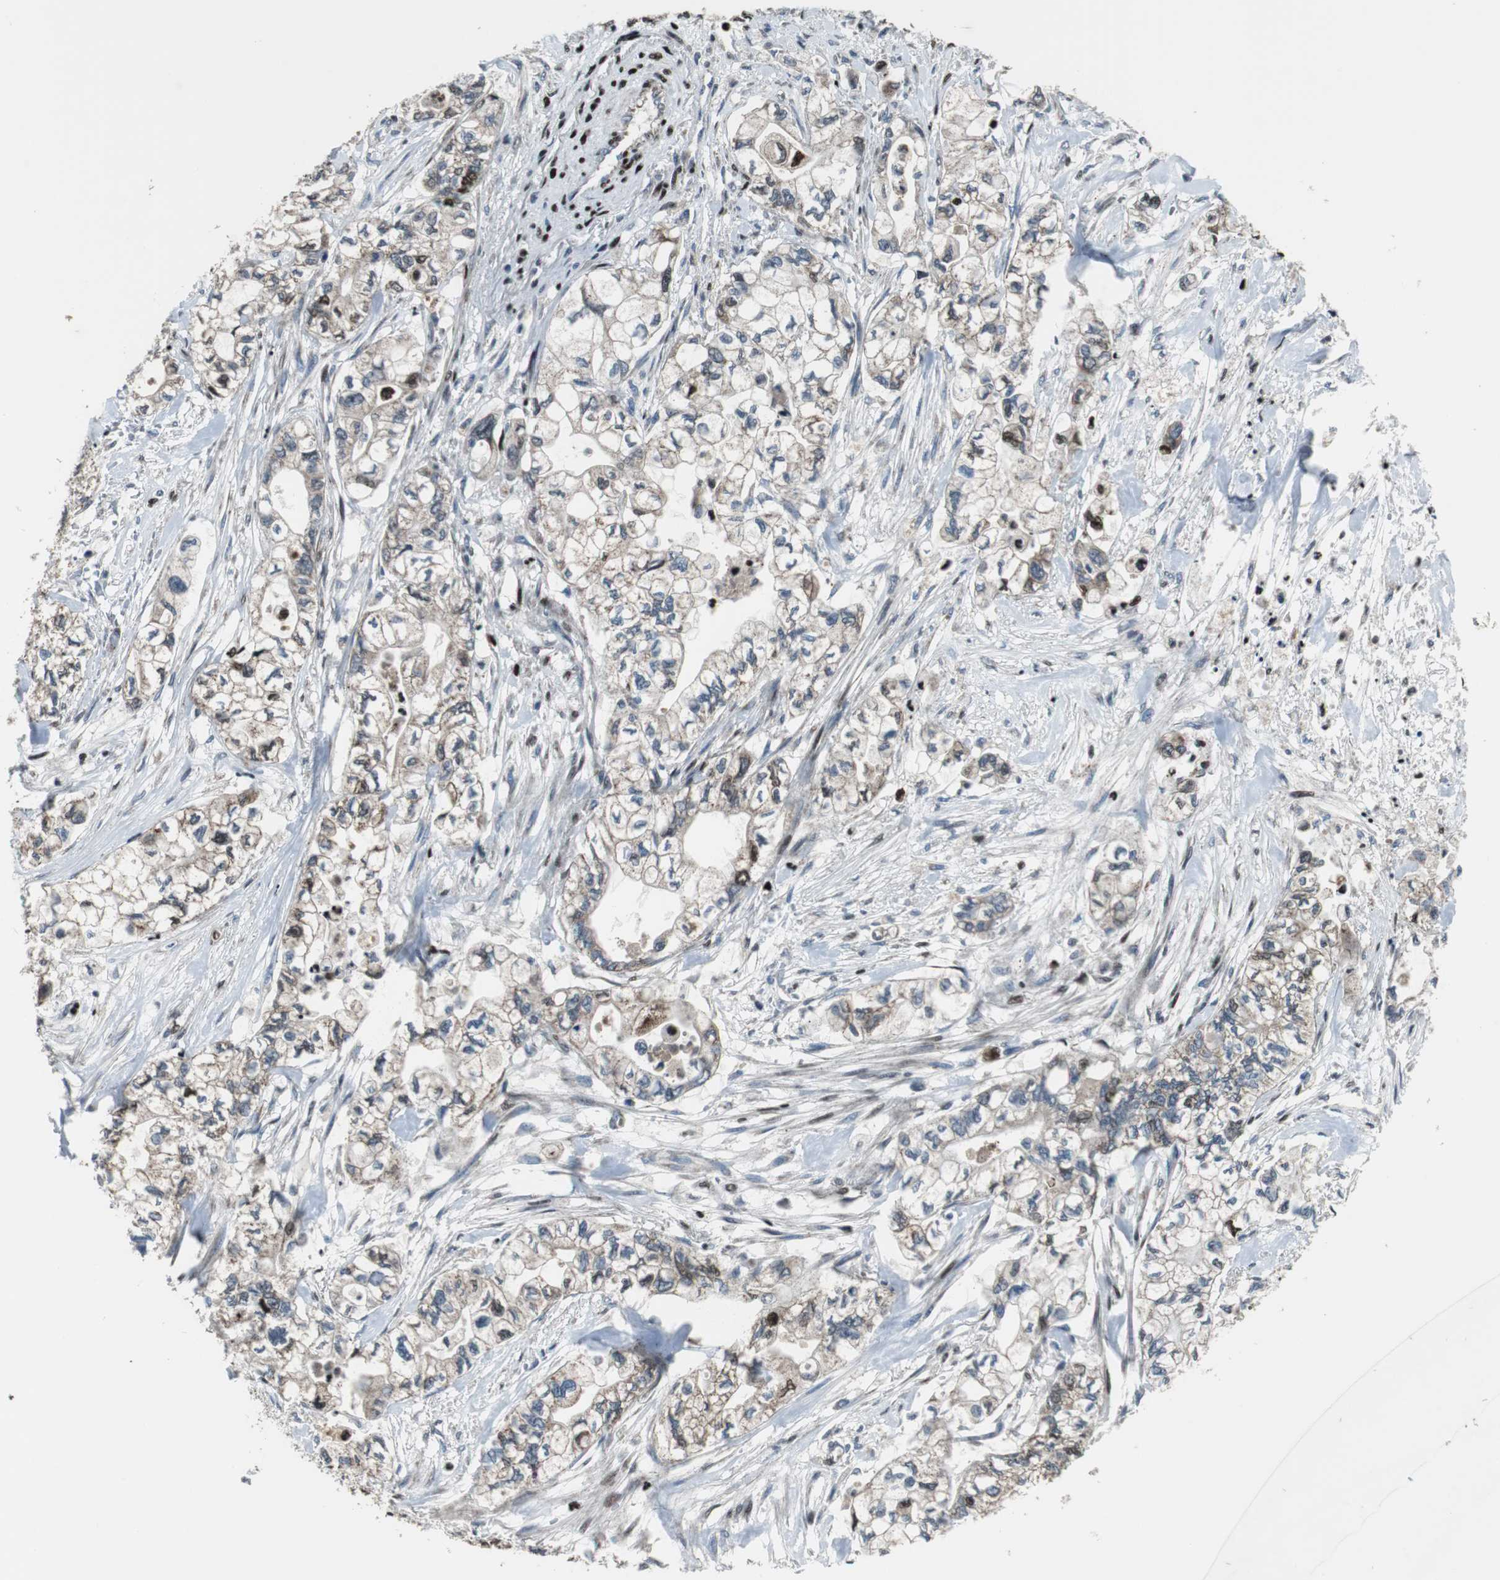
{"staining": {"intensity": "weak", "quantity": "<25%", "location": "cytoplasmic/membranous"}, "tissue": "pancreatic cancer", "cell_type": "Tumor cells", "image_type": "cancer", "snomed": [{"axis": "morphology", "description": "Adenocarcinoma, NOS"}, {"axis": "topography", "description": "Pancreas"}], "caption": "A high-resolution histopathology image shows IHC staining of adenocarcinoma (pancreatic), which reveals no significant staining in tumor cells.", "gene": "HDAC1", "patient": {"sex": "male", "age": 79}}